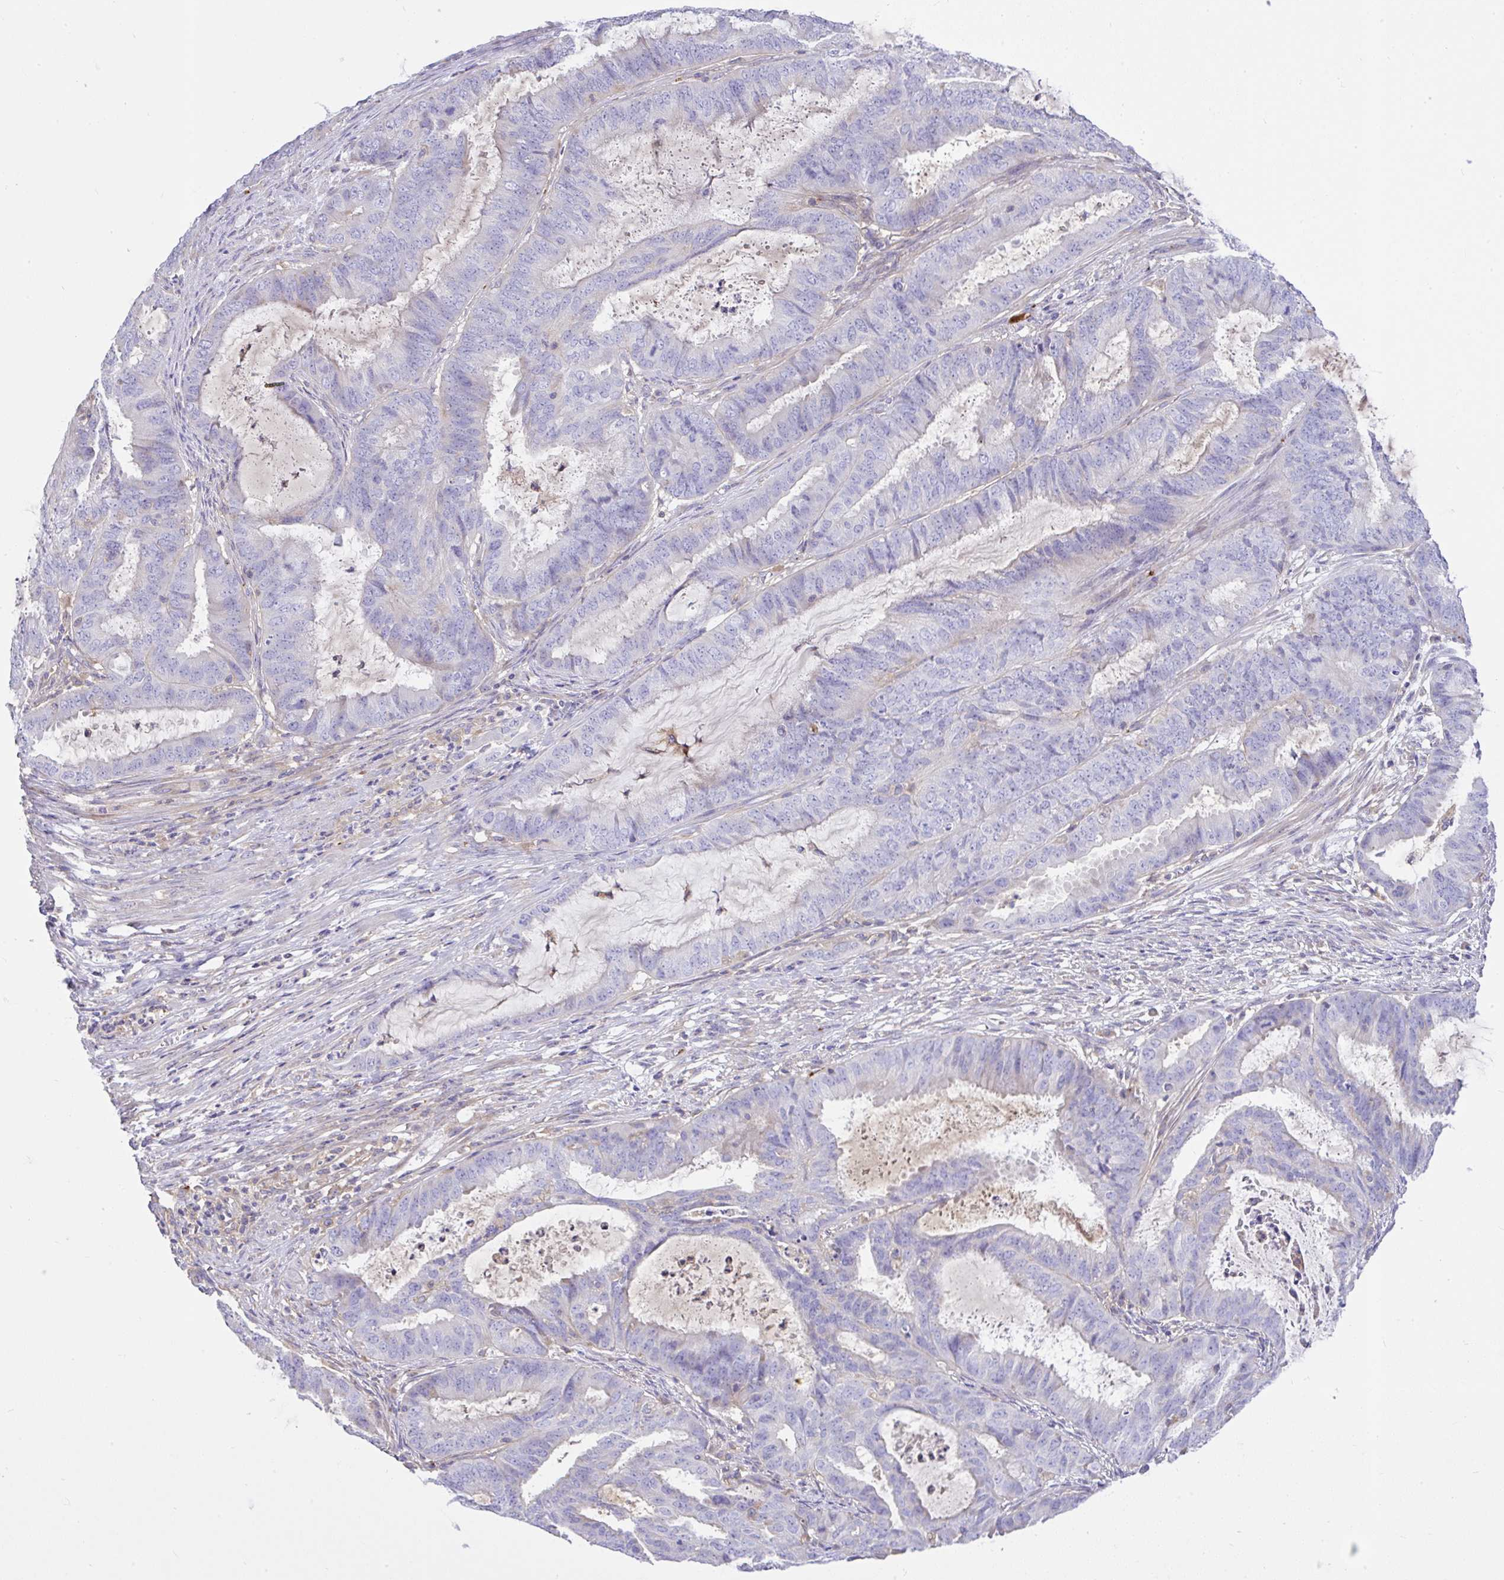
{"staining": {"intensity": "negative", "quantity": "none", "location": "none"}, "tissue": "endometrial cancer", "cell_type": "Tumor cells", "image_type": "cancer", "snomed": [{"axis": "morphology", "description": "Adenocarcinoma, NOS"}, {"axis": "topography", "description": "Endometrium"}], "caption": "Tumor cells show no significant protein expression in adenocarcinoma (endometrial).", "gene": "CCDC142", "patient": {"sex": "female", "age": 51}}